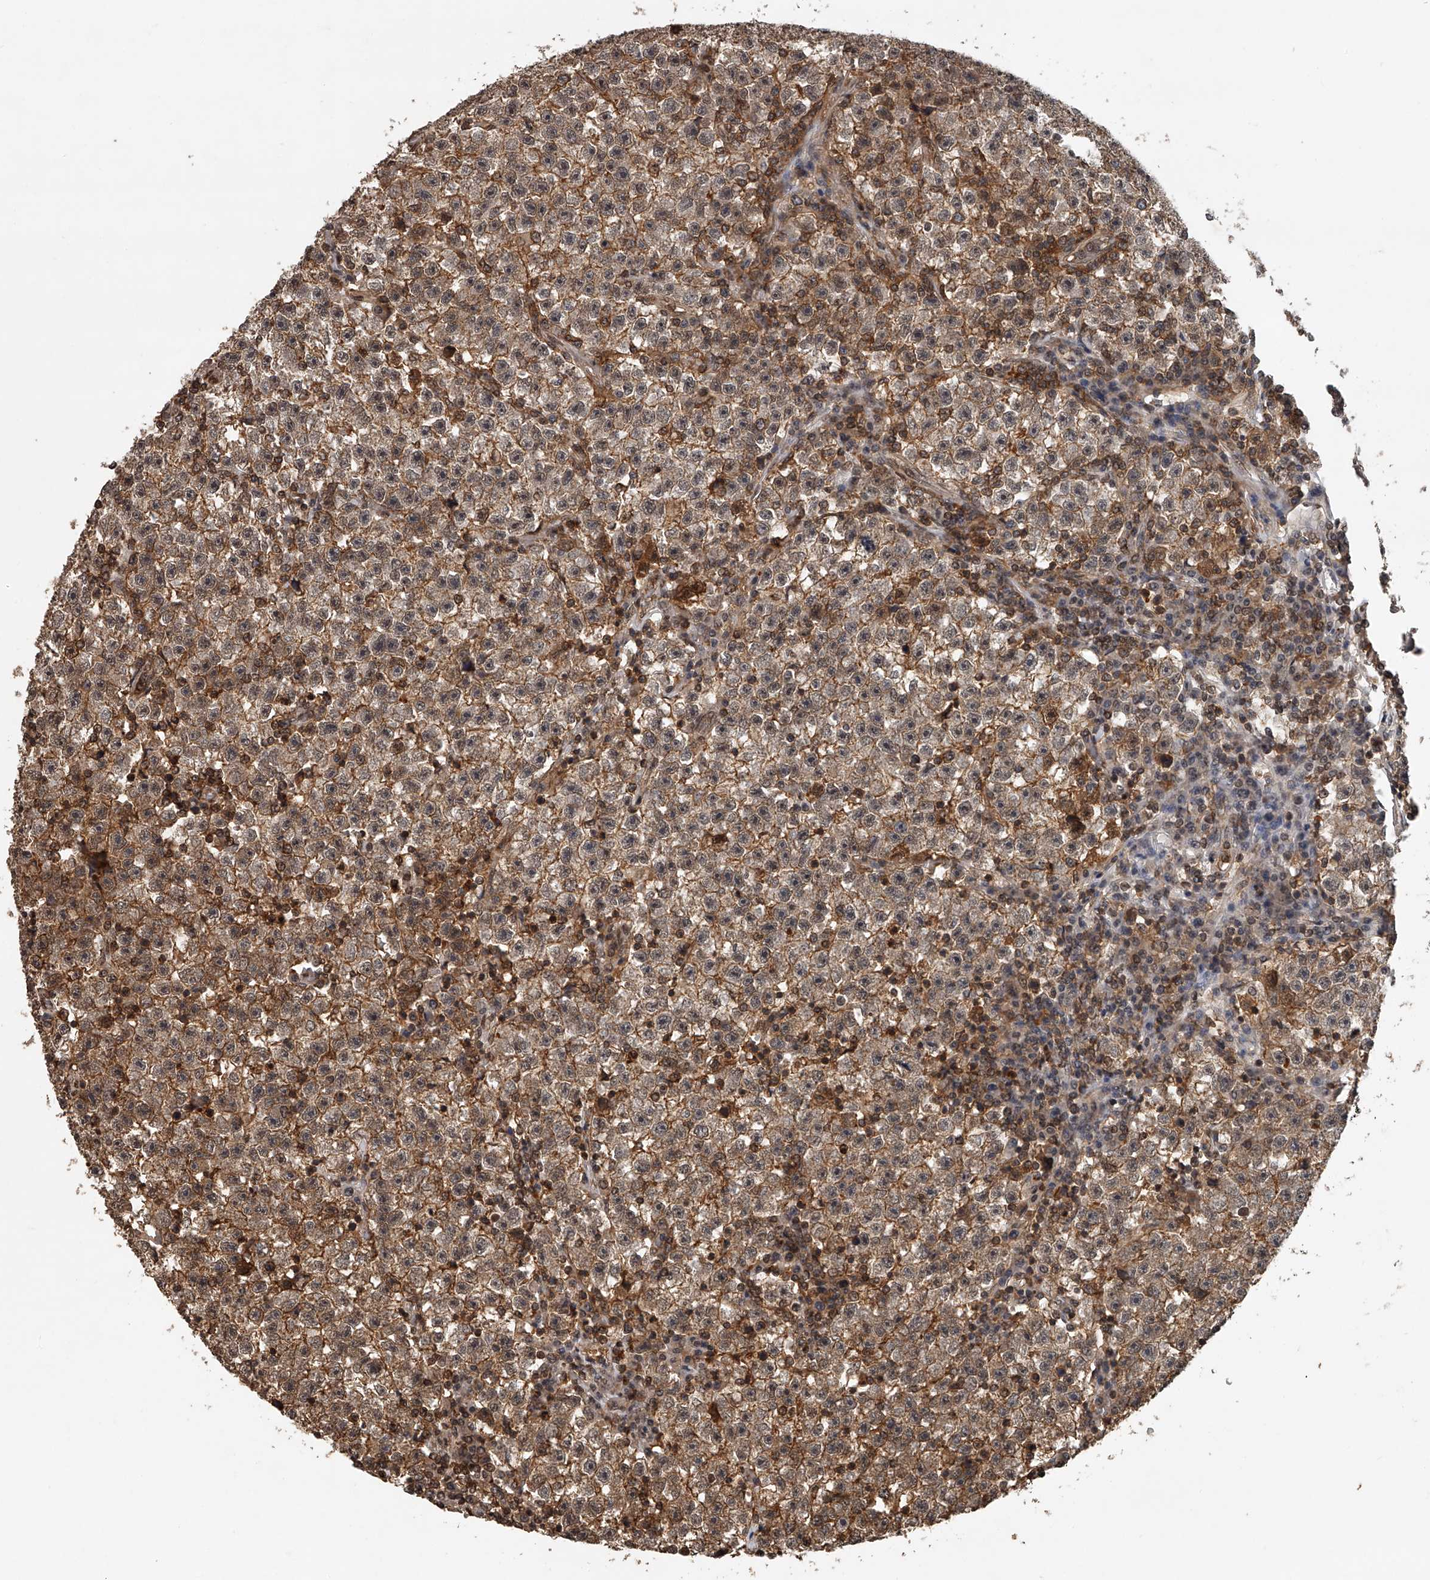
{"staining": {"intensity": "moderate", "quantity": ">75%", "location": "cytoplasmic/membranous"}, "tissue": "testis cancer", "cell_type": "Tumor cells", "image_type": "cancer", "snomed": [{"axis": "morphology", "description": "Seminoma, NOS"}, {"axis": "topography", "description": "Testis"}], "caption": "Brown immunohistochemical staining in testis cancer (seminoma) shows moderate cytoplasmic/membranous staining in approximately >75% of tumor cells.", "gene": "PLEKHG1", "patient": {"sex": "male", "age": 22}}